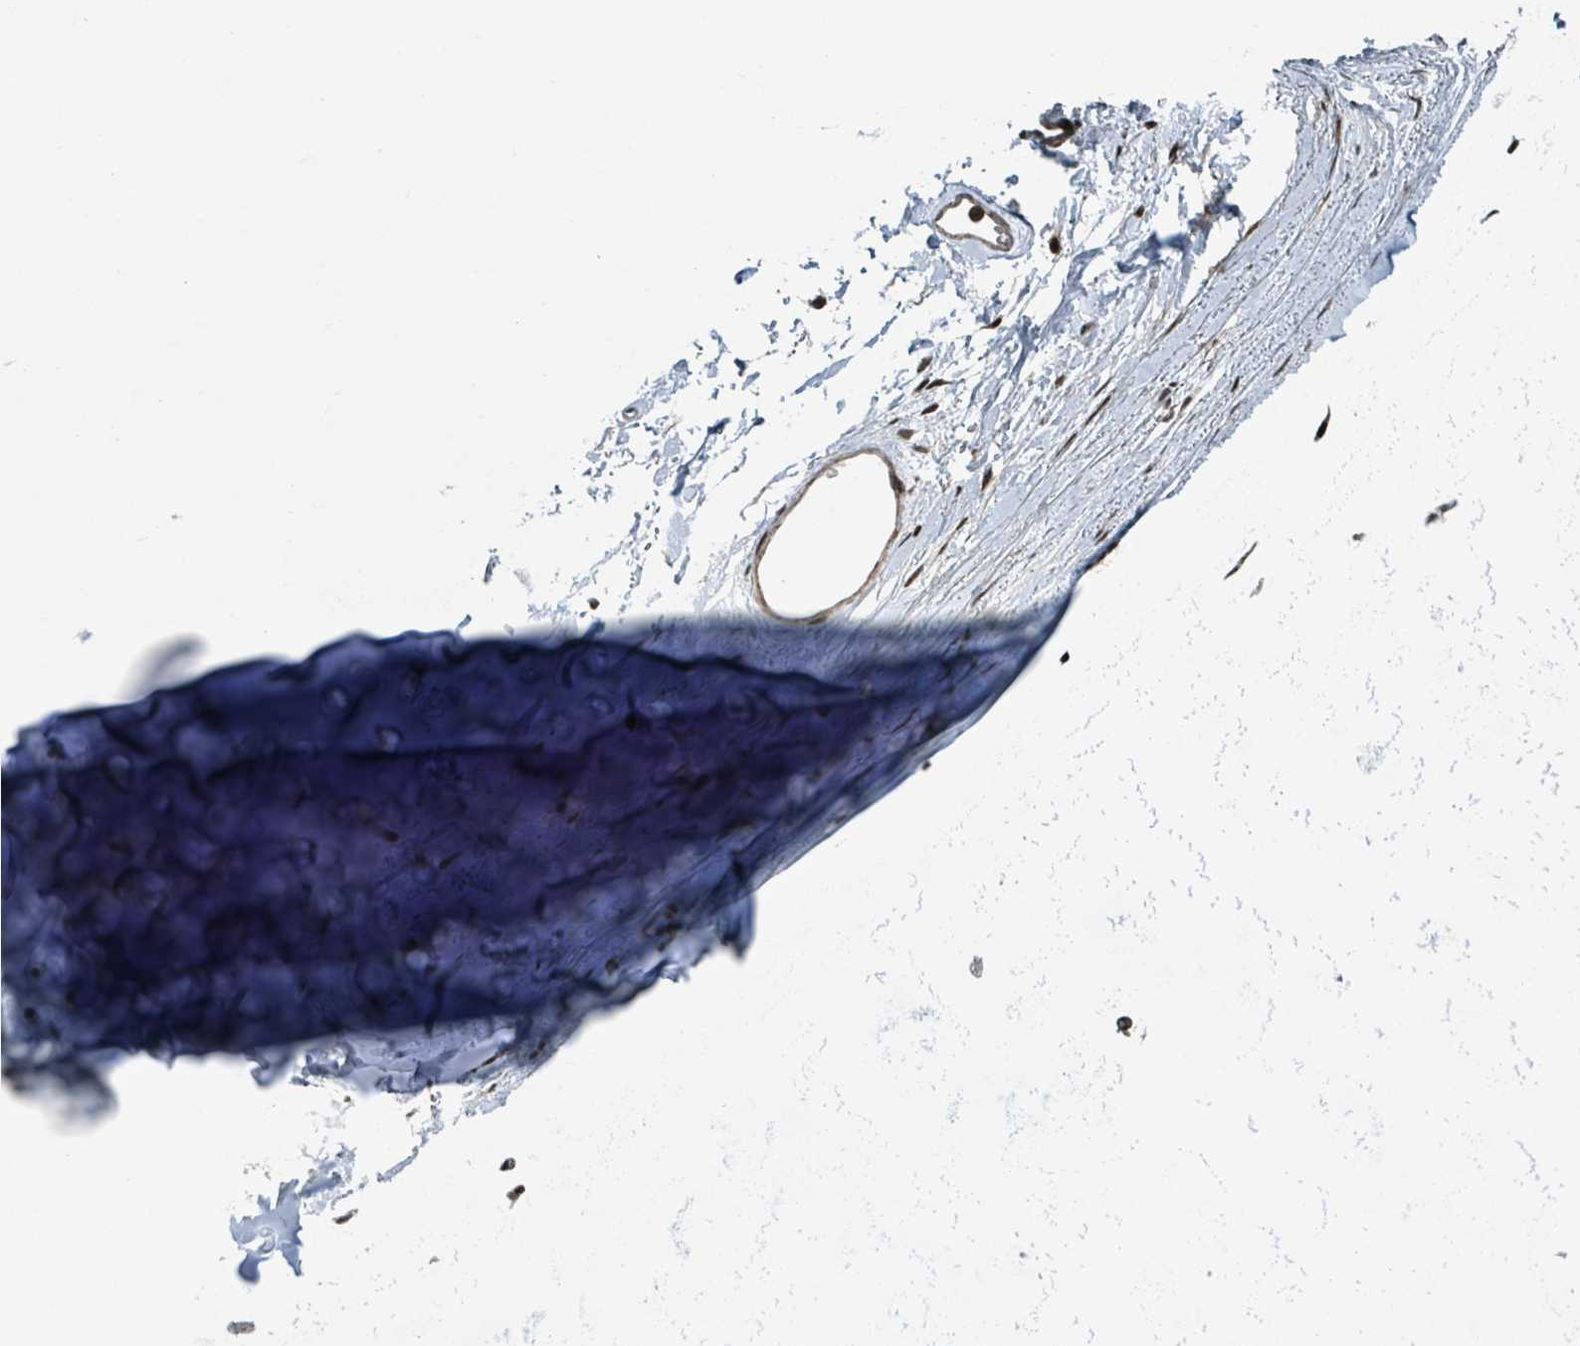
{"staining": {"intensity": "negative", "quantity": "none", "location": "none"}, "tissue": "adipose tissue", "cell_type": "Adipocytes", "image_type": "normal", "snomed": [{"axis": "morphology", "description": "Normal tissue, NOS"}, {"axis": "topography", "description": "Lymph node"}, {"axis": "topography", "description": "Cartilage tissue"}, {"axis": "topography", "description": "Bronchus"}], "caption": "IHC of benign adipose tissue reveals no staining in adipocytes.", "gene": "PHIP", "patient": {"sex": "female", "age": 70}}